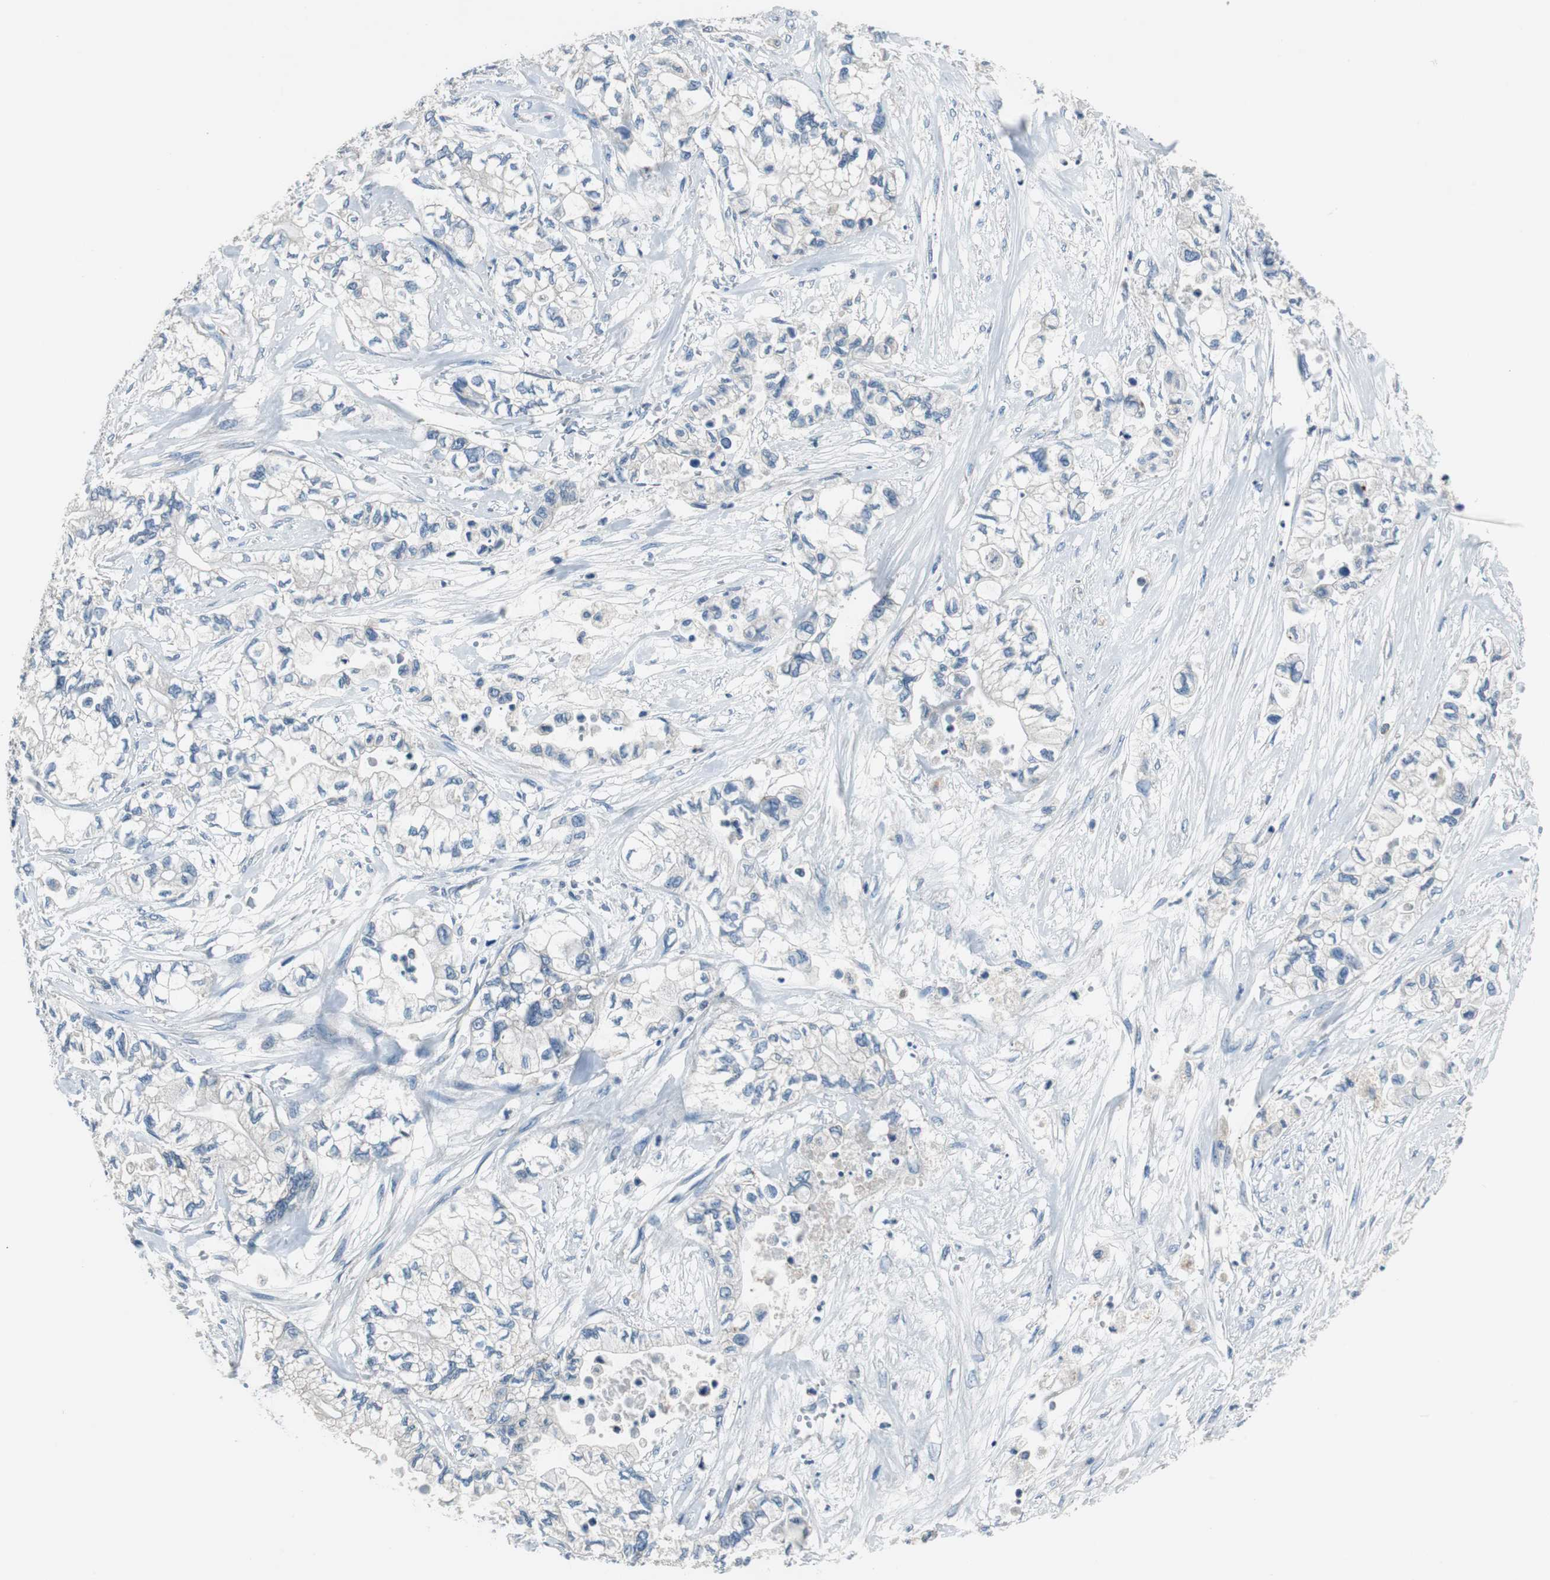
{"staining": {"intensity": "negative", "quantity": "none", "location": "none"}, "tissue": "pancreatic cancer", "cell_type": "Tumor cells", "image_type": "cancer", "snomed": [{"axis": "morphology", "description": "Adenocarcinoma, NOS"}, {"axis": "topography", "description": "Pancreas"}], "caption": "There is no significant positivity in tumor cells of pancreatic cancer (adenocarcinoma). The staining was performed using DAB to visualize the protein expression in brown, while the nuclei were stained in blue with hematoxylin (Magnification: 20x).", "gene": "PRKCA", "patient": {"sex": "male", "age": 79}}